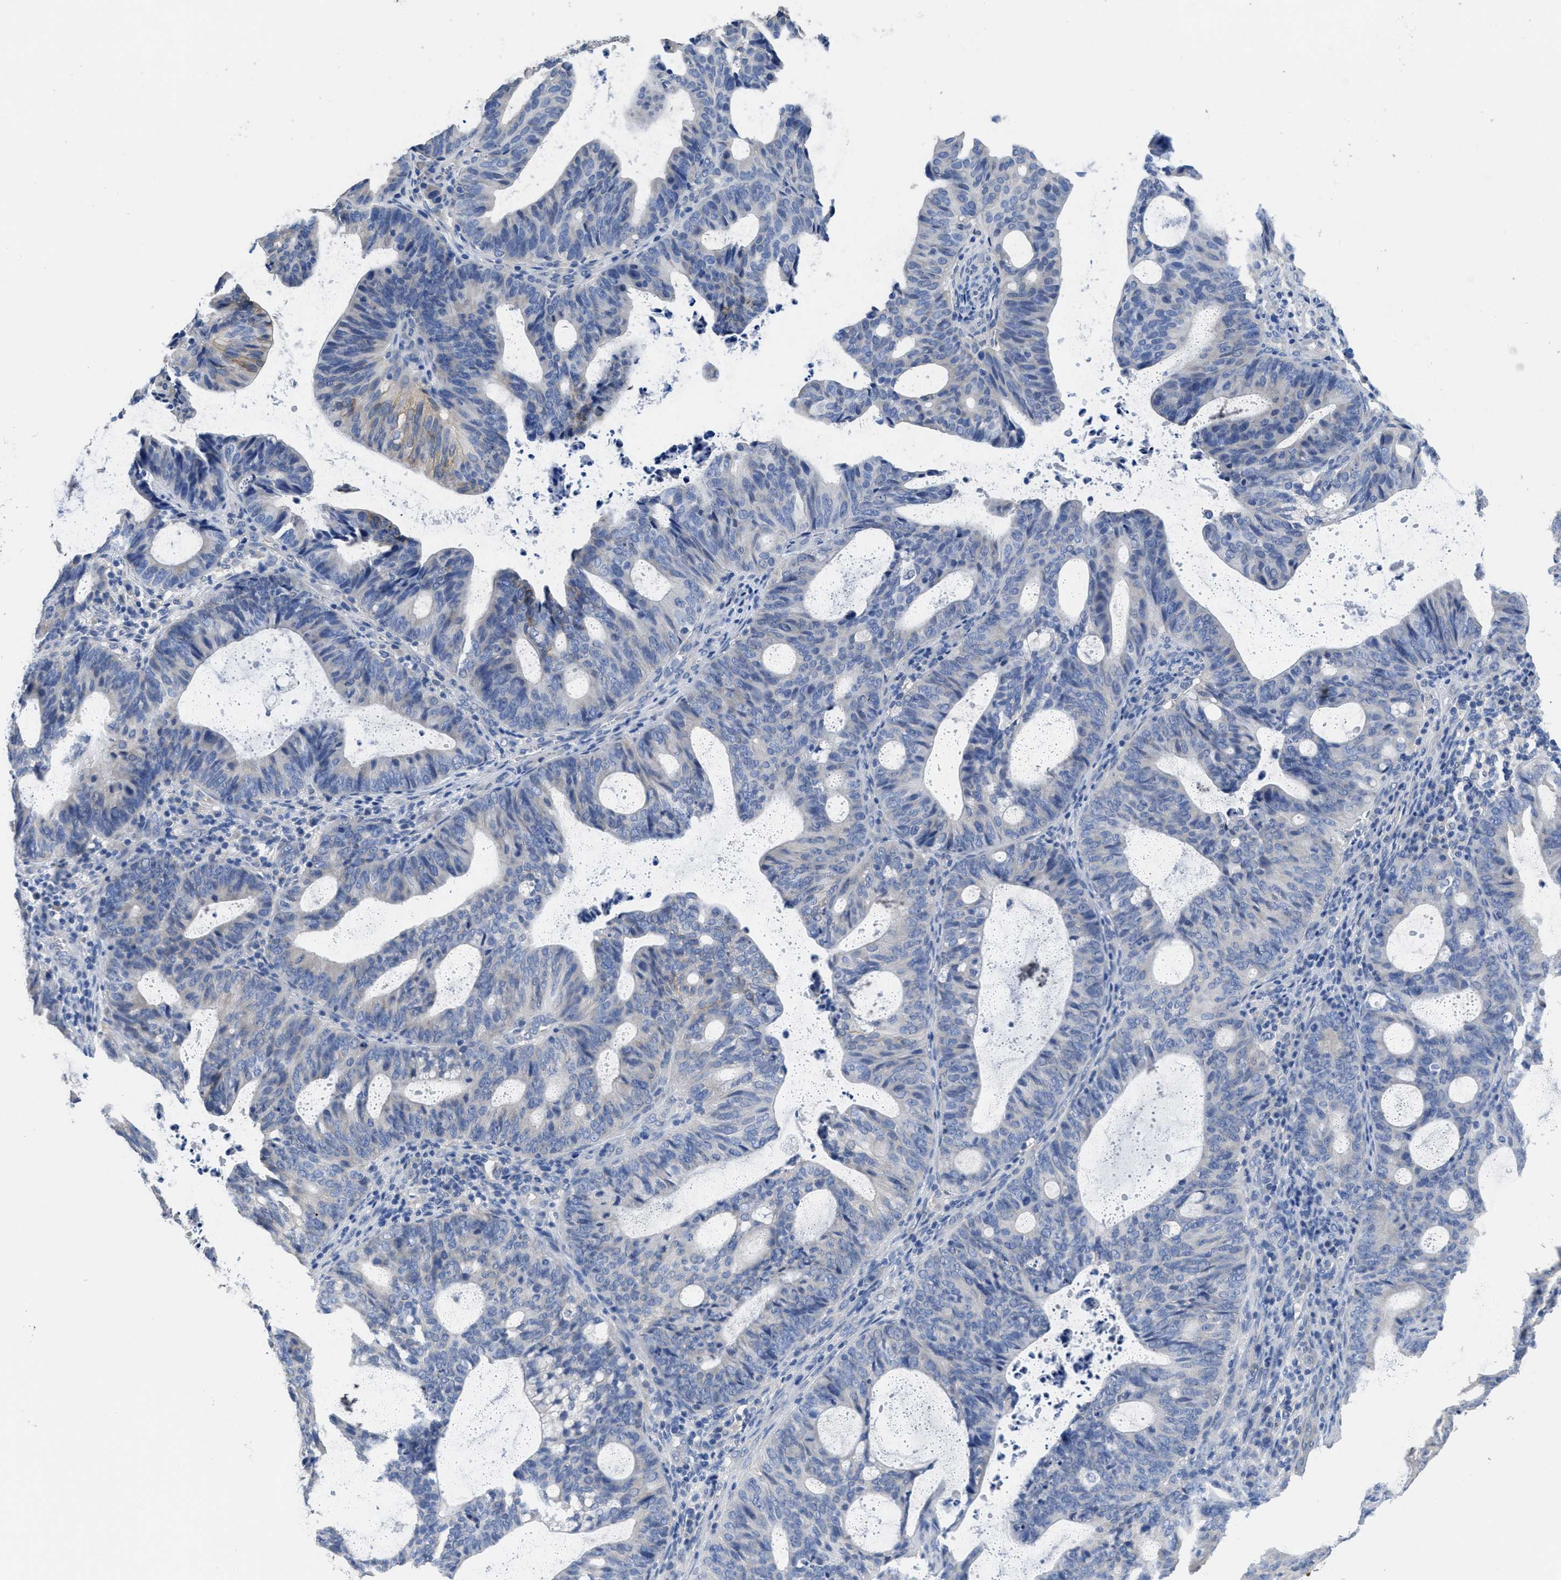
{"staining": {"intensity": "negative", "quantity": "none", "location": "none"}, "tissue": "endometrial cancer", "cell_type": "Tumor cells", "image_type": "cancer", "snomed": [{"axis": "morphology", "description": "Adenocarcinoma, NOS"}, {"axis": "topography", "description": "Uterus"}], "caption": "Protein analysis of endometrial cancer shows no significant positivity in tumor cells. (DAB (3,3'-diaminobenzidine) IHC with hematoxylin counter stain).", "gene": "CA9", "patient": {"sex": "female", "age": 83}}